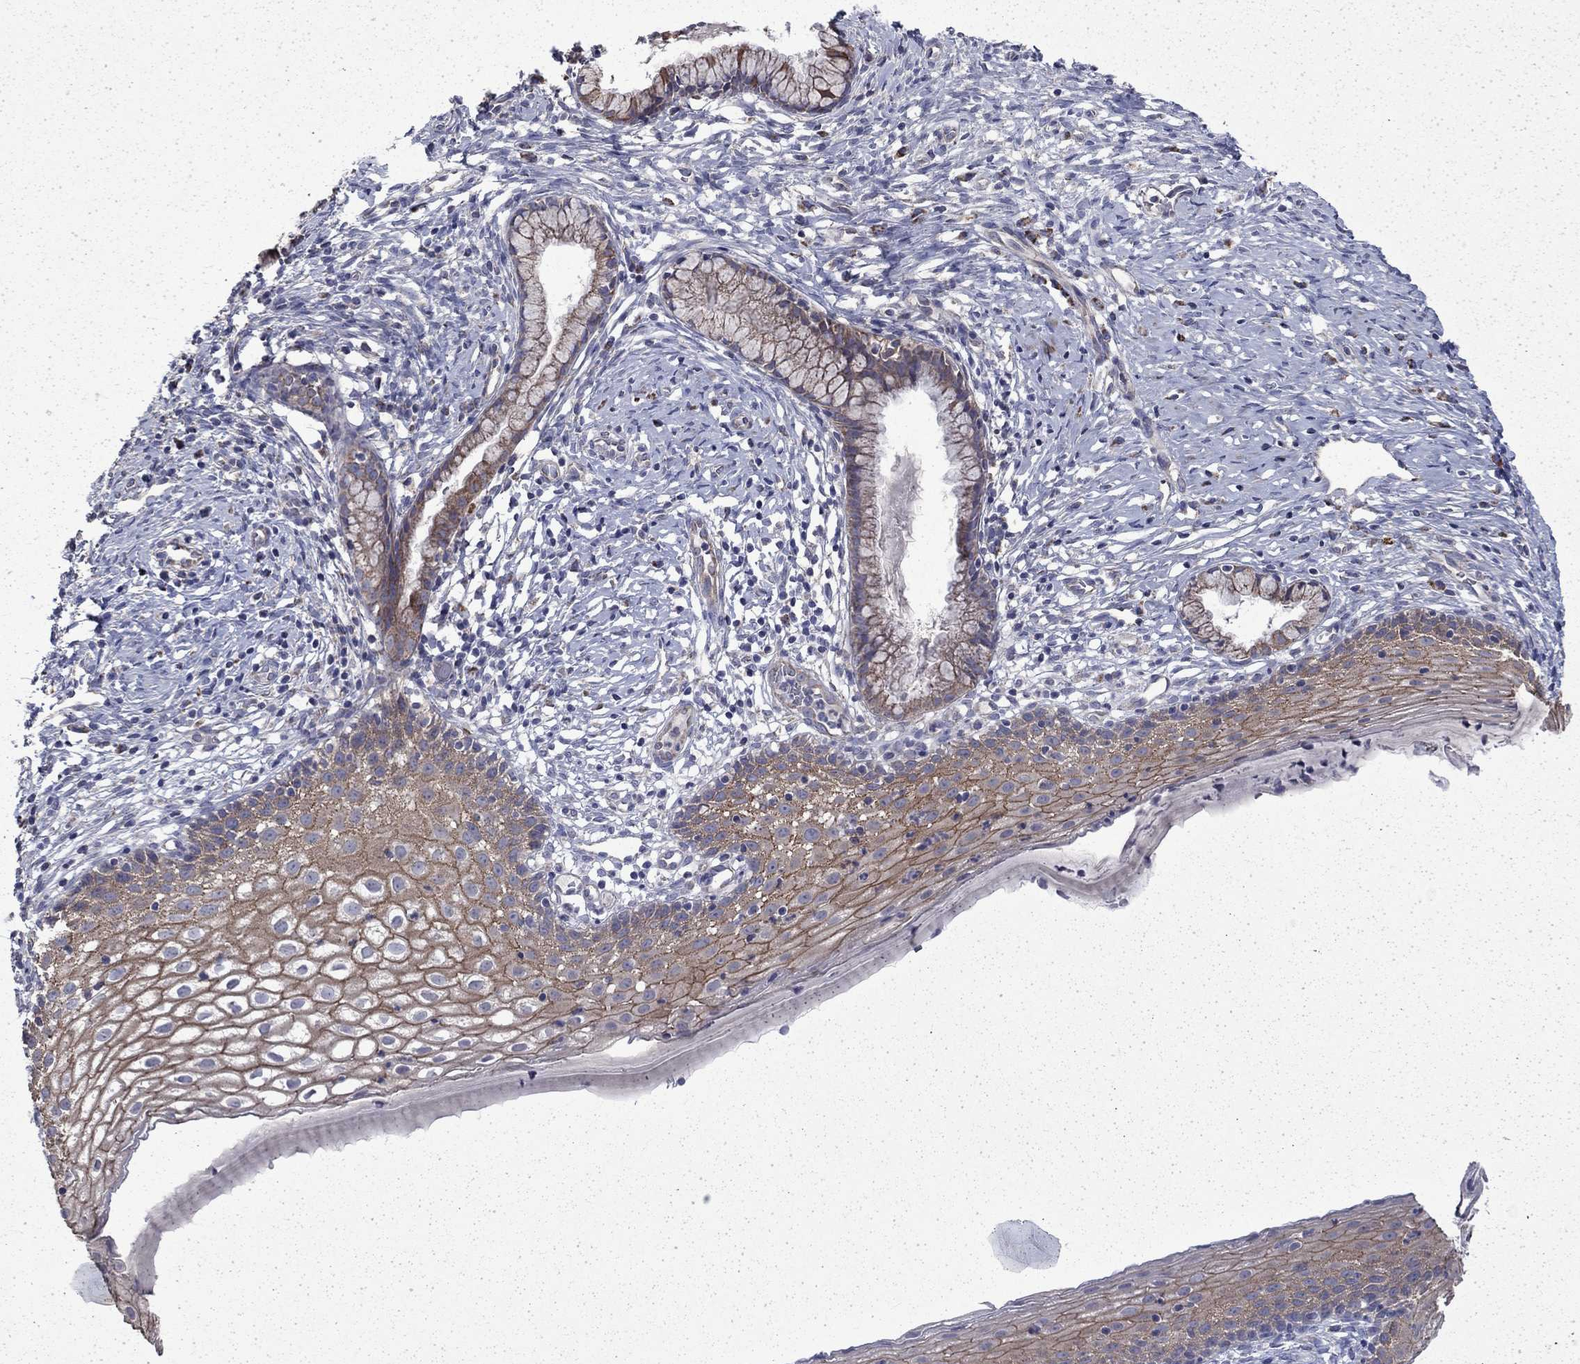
{"staining": {"intensity": "moderate", "quantity": "25%-75%", "location": "cytoplasmic/membranous"}, "tissue": "cervix", "cell_type": "Glandular cells", "image_type": "normal", "snomed": [{"axis": "morphology", "description": "Normal tissue, NOS"}, {"axis": "topography", "description": "Cervix"}], "caption": "DAB (3,3'-diaminobenzidine) immunohistochemical staining of normal cervix reveals moderate cytoplasmic/membranous protein expression in about 25%-75% of glandular cells.", "gene": "DTNA", "patient": {"sex": "female", "age": 39}}